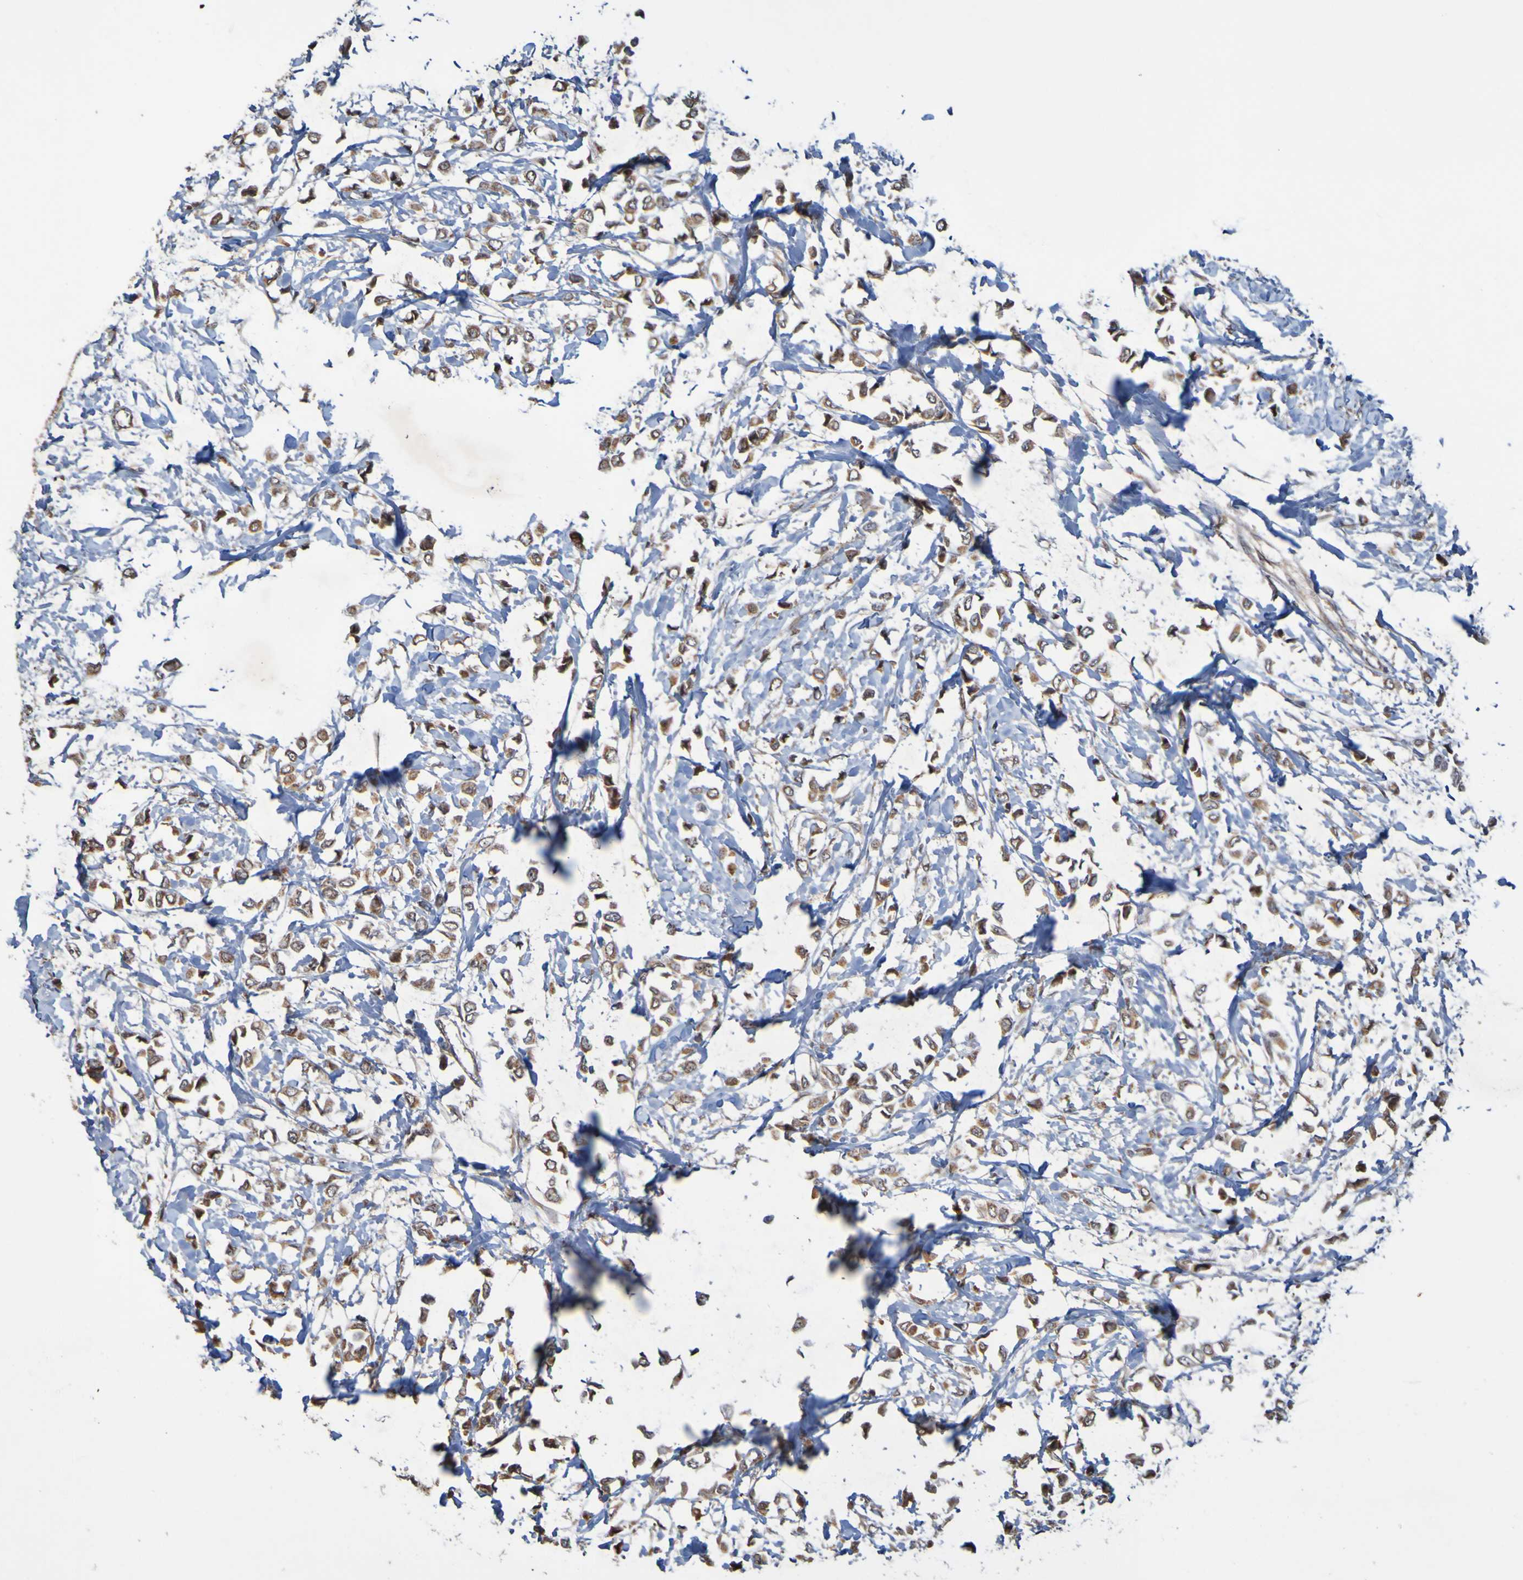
{"staining": {"intensity": "moderate", "quantity": ">75%", "location": "cytoplasmic/membranous"}, "tissue": "breast cancer", "cell_type": "Tumor cells", "image_type": "cancer", "snomed": [{"axis": "morphology", "description": "Lobular carcinoma"}, {"axis": "topography", "description": "Breast"}], "caption": "A medium amount of moderate cytoplasmic/membranous positivity is seen in approximately >75% of tumor cells in lobular carcinoma (breast) tissue.", "gene": "TMBIM1", "patient": {"sex": "female", "age": 51}}